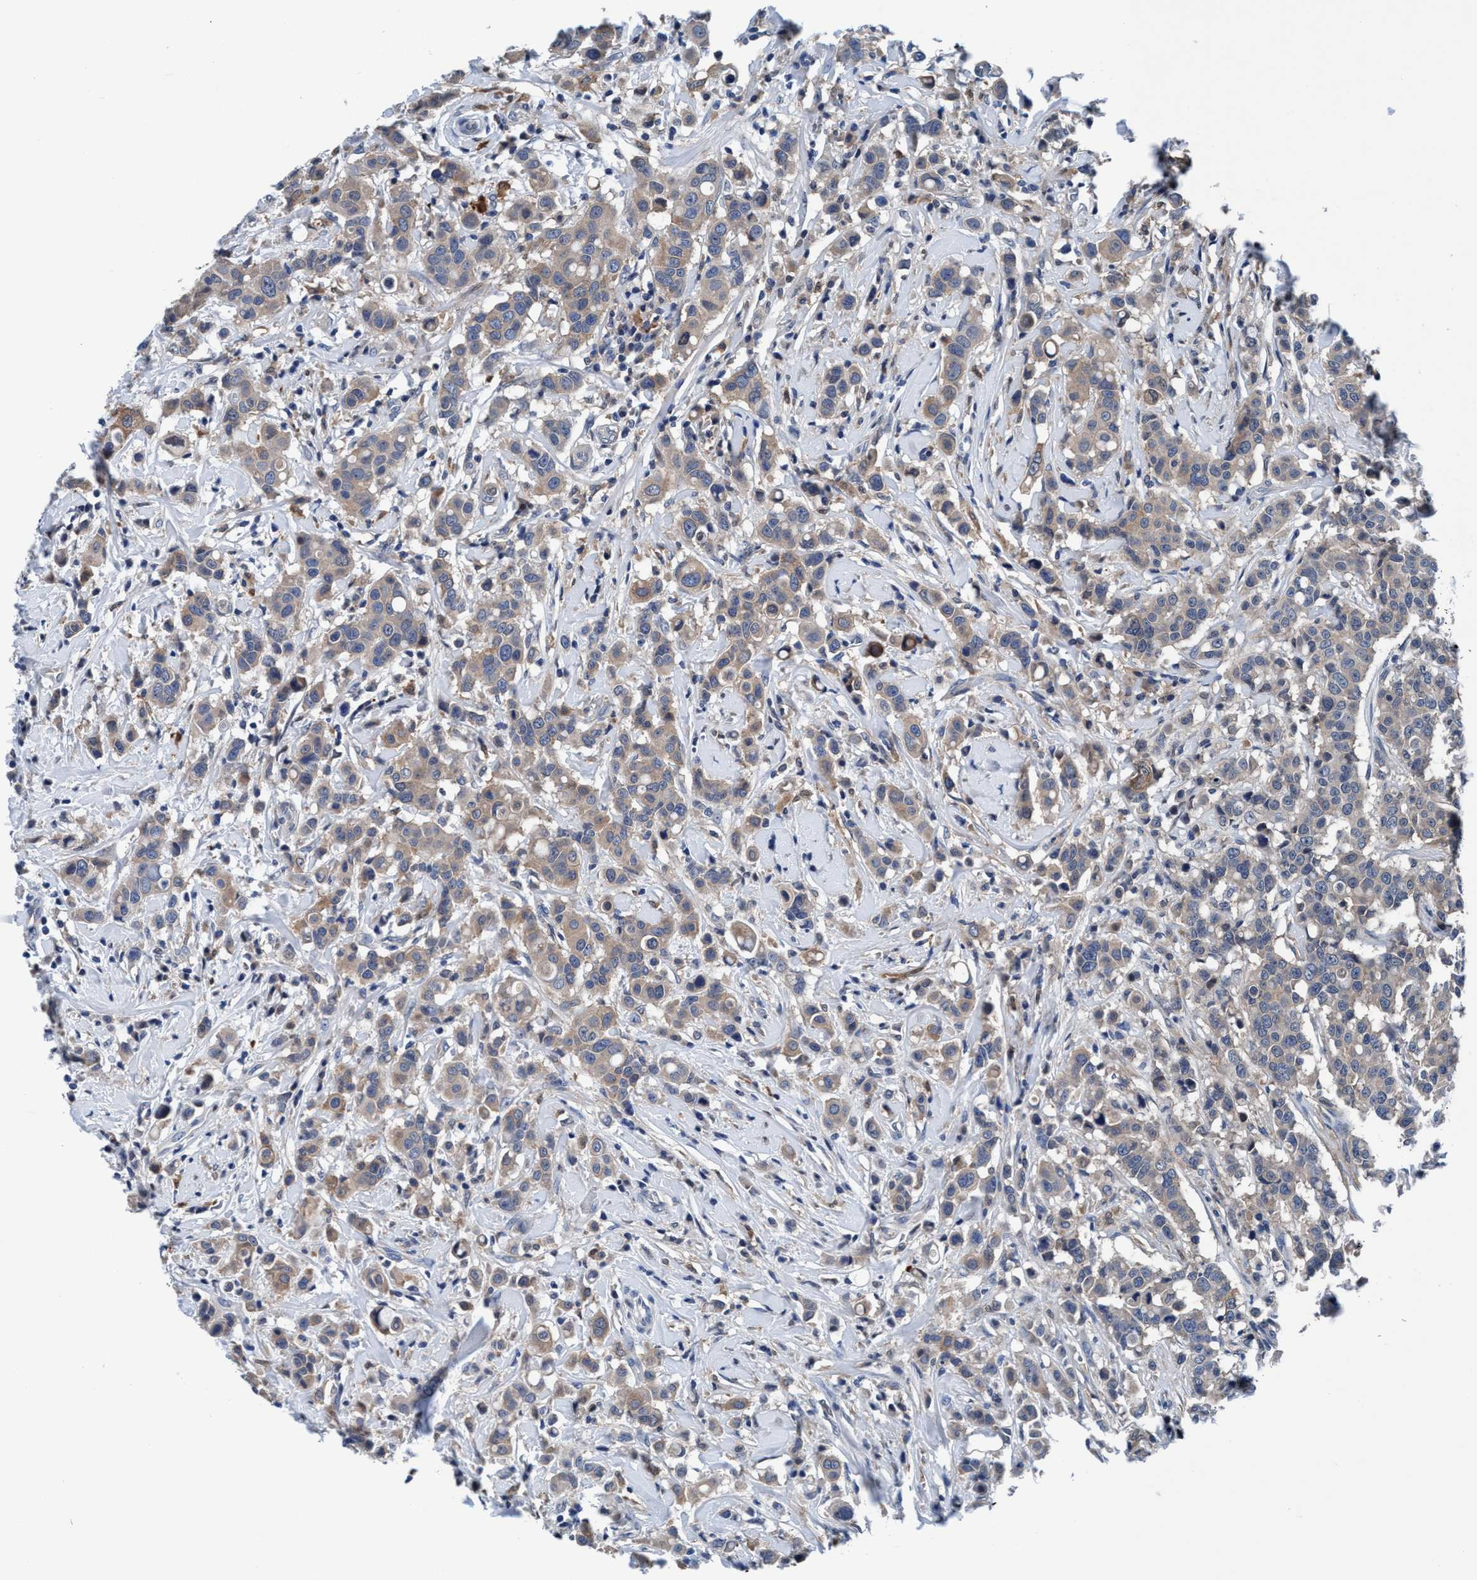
{"staining": {"intensity": "moderate", "quantity": ">75%", "location": "cytoplasmic/membranous"}, "tissue": "breast cancer", "cell_type": "Tumor cells", "image_type": "cancer", "snomed": [{"axis": "morphology", "description": "Duct carcinoma"}, {"axis": "topography", "description": "Breast"}], "caption": "Immunohistochemical staining of breast cancer reveals medium levels of moderate cytoplasmic/membranous positivity in approximately >75% of tumor cells.", "gene": "TMEM94", "patient": {"sex": "female", "age": 27}}